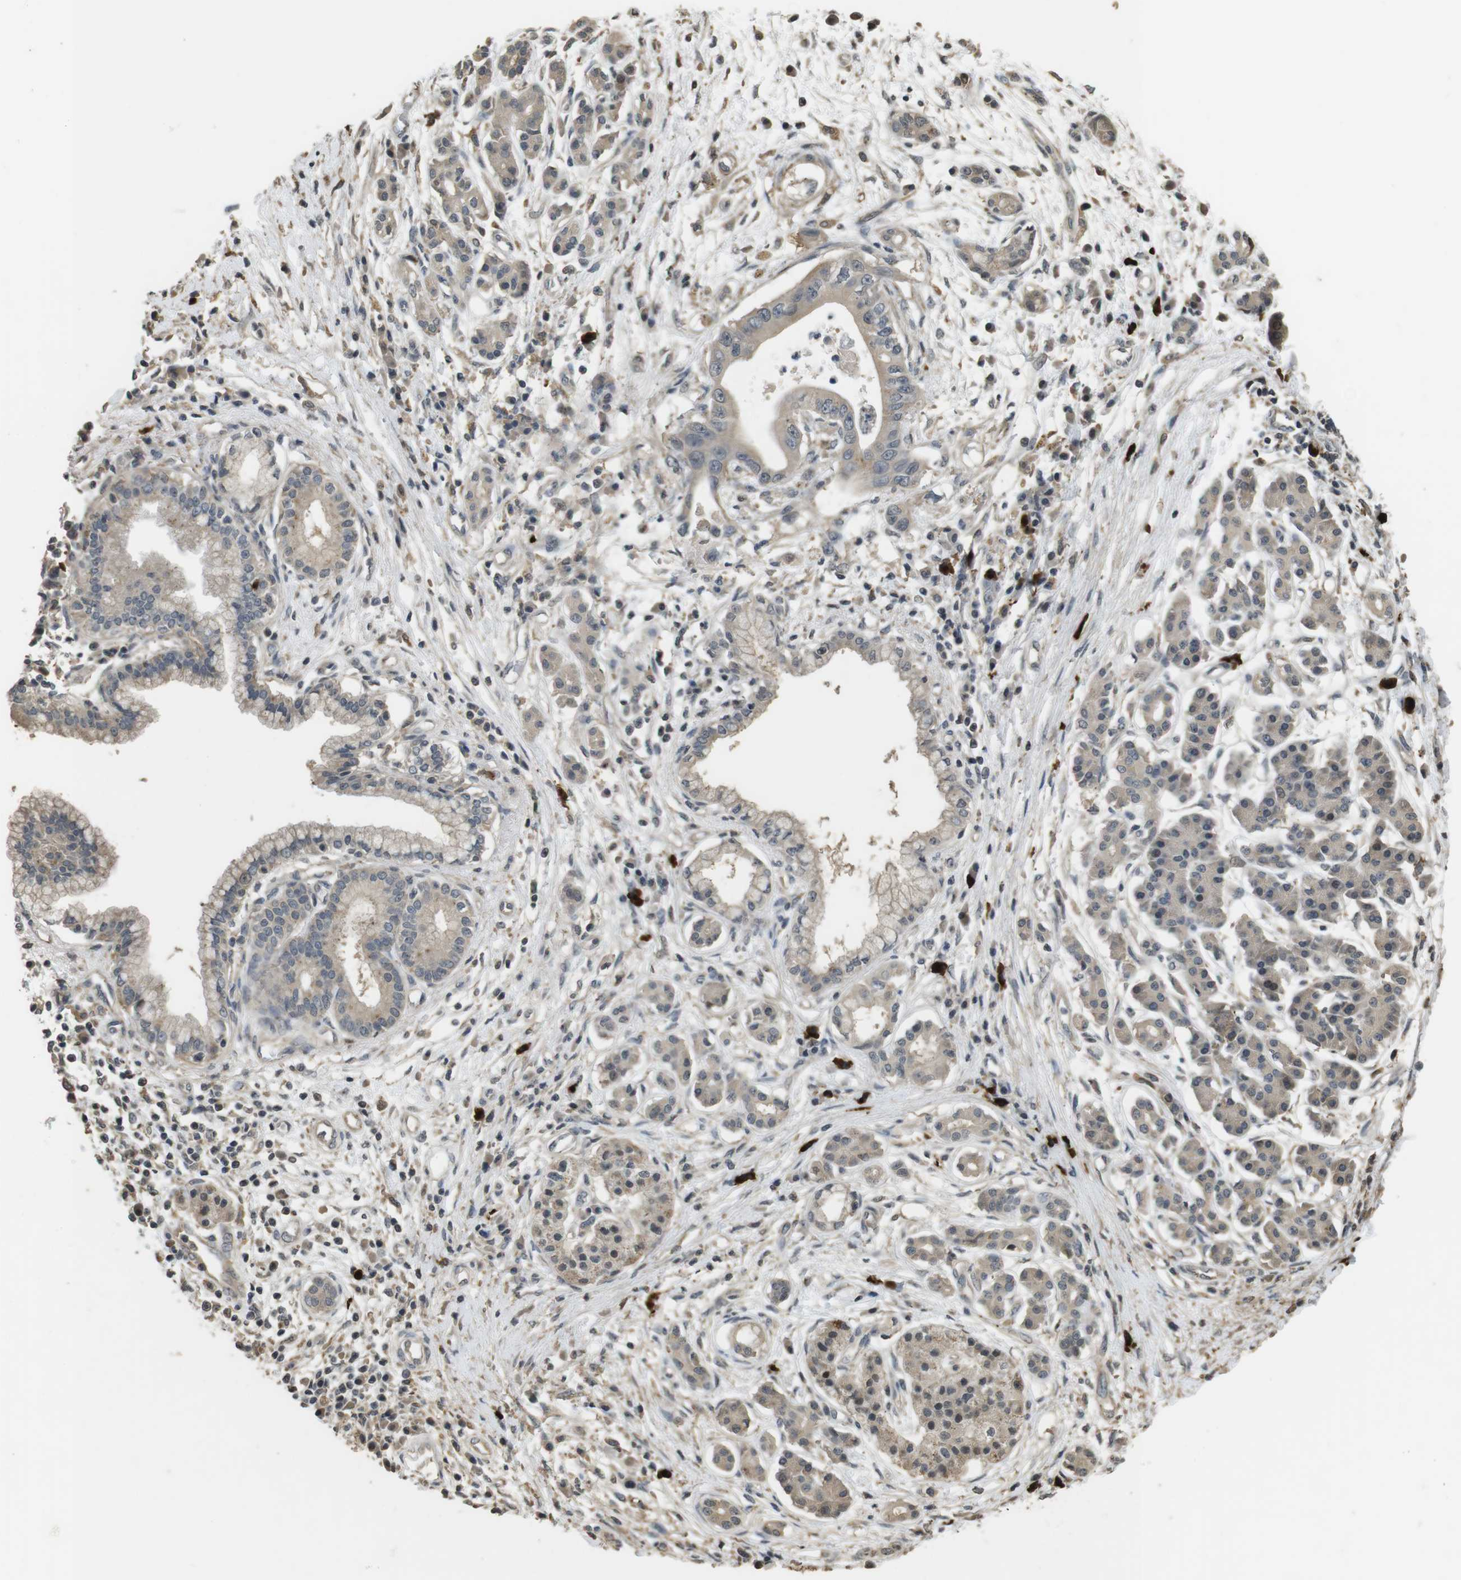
{"staining": {"intensity": "weak", "quantity": ">75%", "location": "cytoplasmic/membranous"}, "tissue": "pancreatic cancer", "cell_type": "Tumor cells", "image_type": "cancer", "snomed": [{"axis": "morphology", "description": "Adenocarcinoma, NOS"}, {"axis": "topography", "description": "Pancreas"}], "caption": "DAB (3,3'-diaminobenzidine) immunohistochemical staining of human pancreatic adenocarcinoma displays weak cytoplasmic/membranous protein positivity in about >75% of tumor cells. (DAB (3,3'-diaminobenzidine) IHC, brown staining for protein, blue staining for nuclei).", "gene": "FZD10", "patient": {"sex": "male", "age": 77}}